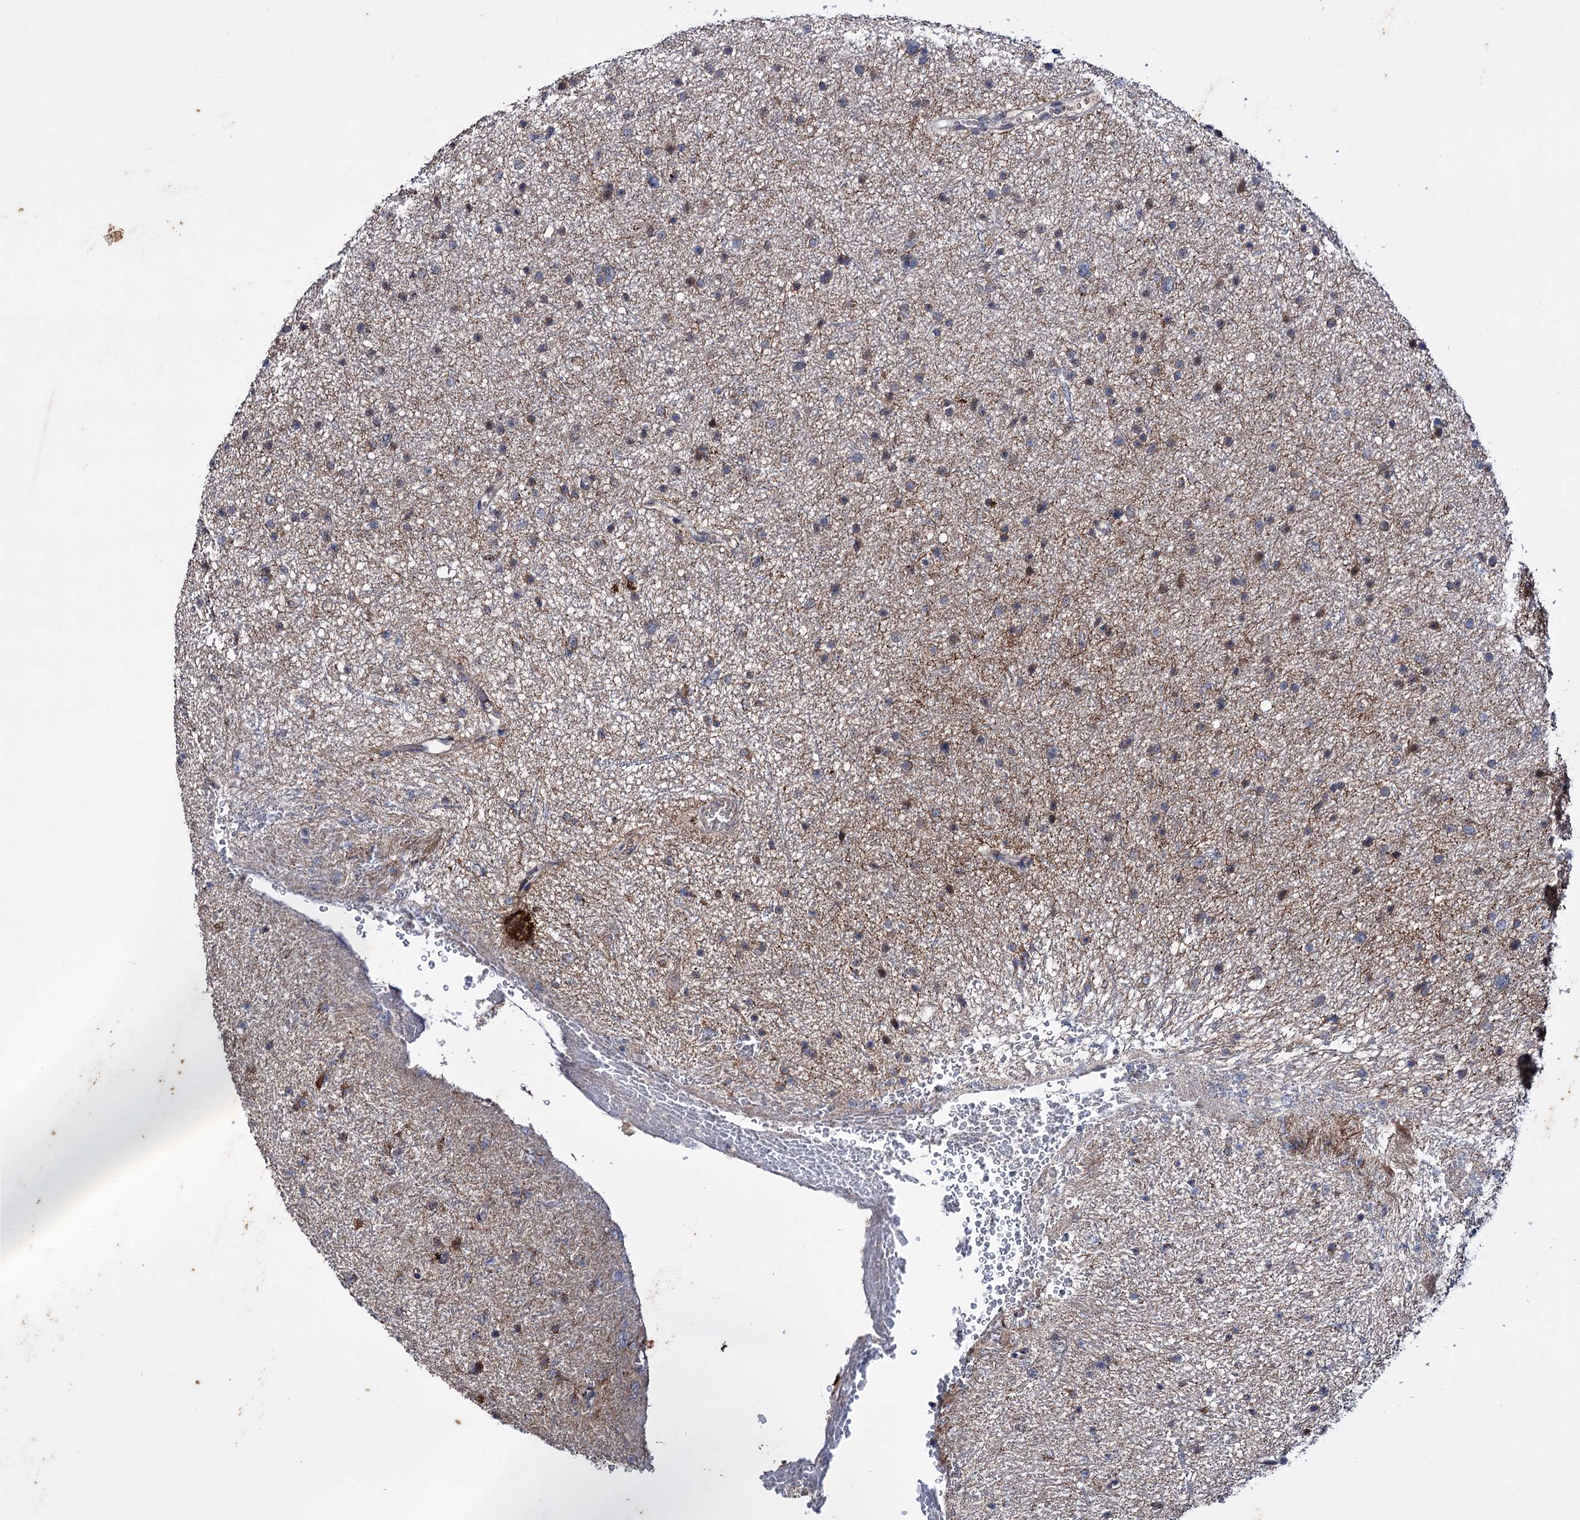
{"staining": {"intensity": "weak", "quantity": "<25%", "location": "cytoplasmic/membranous"}, "tissue": "glioma", "cell_type": "Tumor cells", "image_type": "cancer", "snomed": [{"axis": "morphology", "description": "Glioma, malignant, Low grade"}, {"axis": "topography", "description": "Cerebral cortex"}], "caption": "Tumor cells show no significant protein expression in glioma.", "gene": "CLPB", "patient": {"sex": "female", "age": 39}}